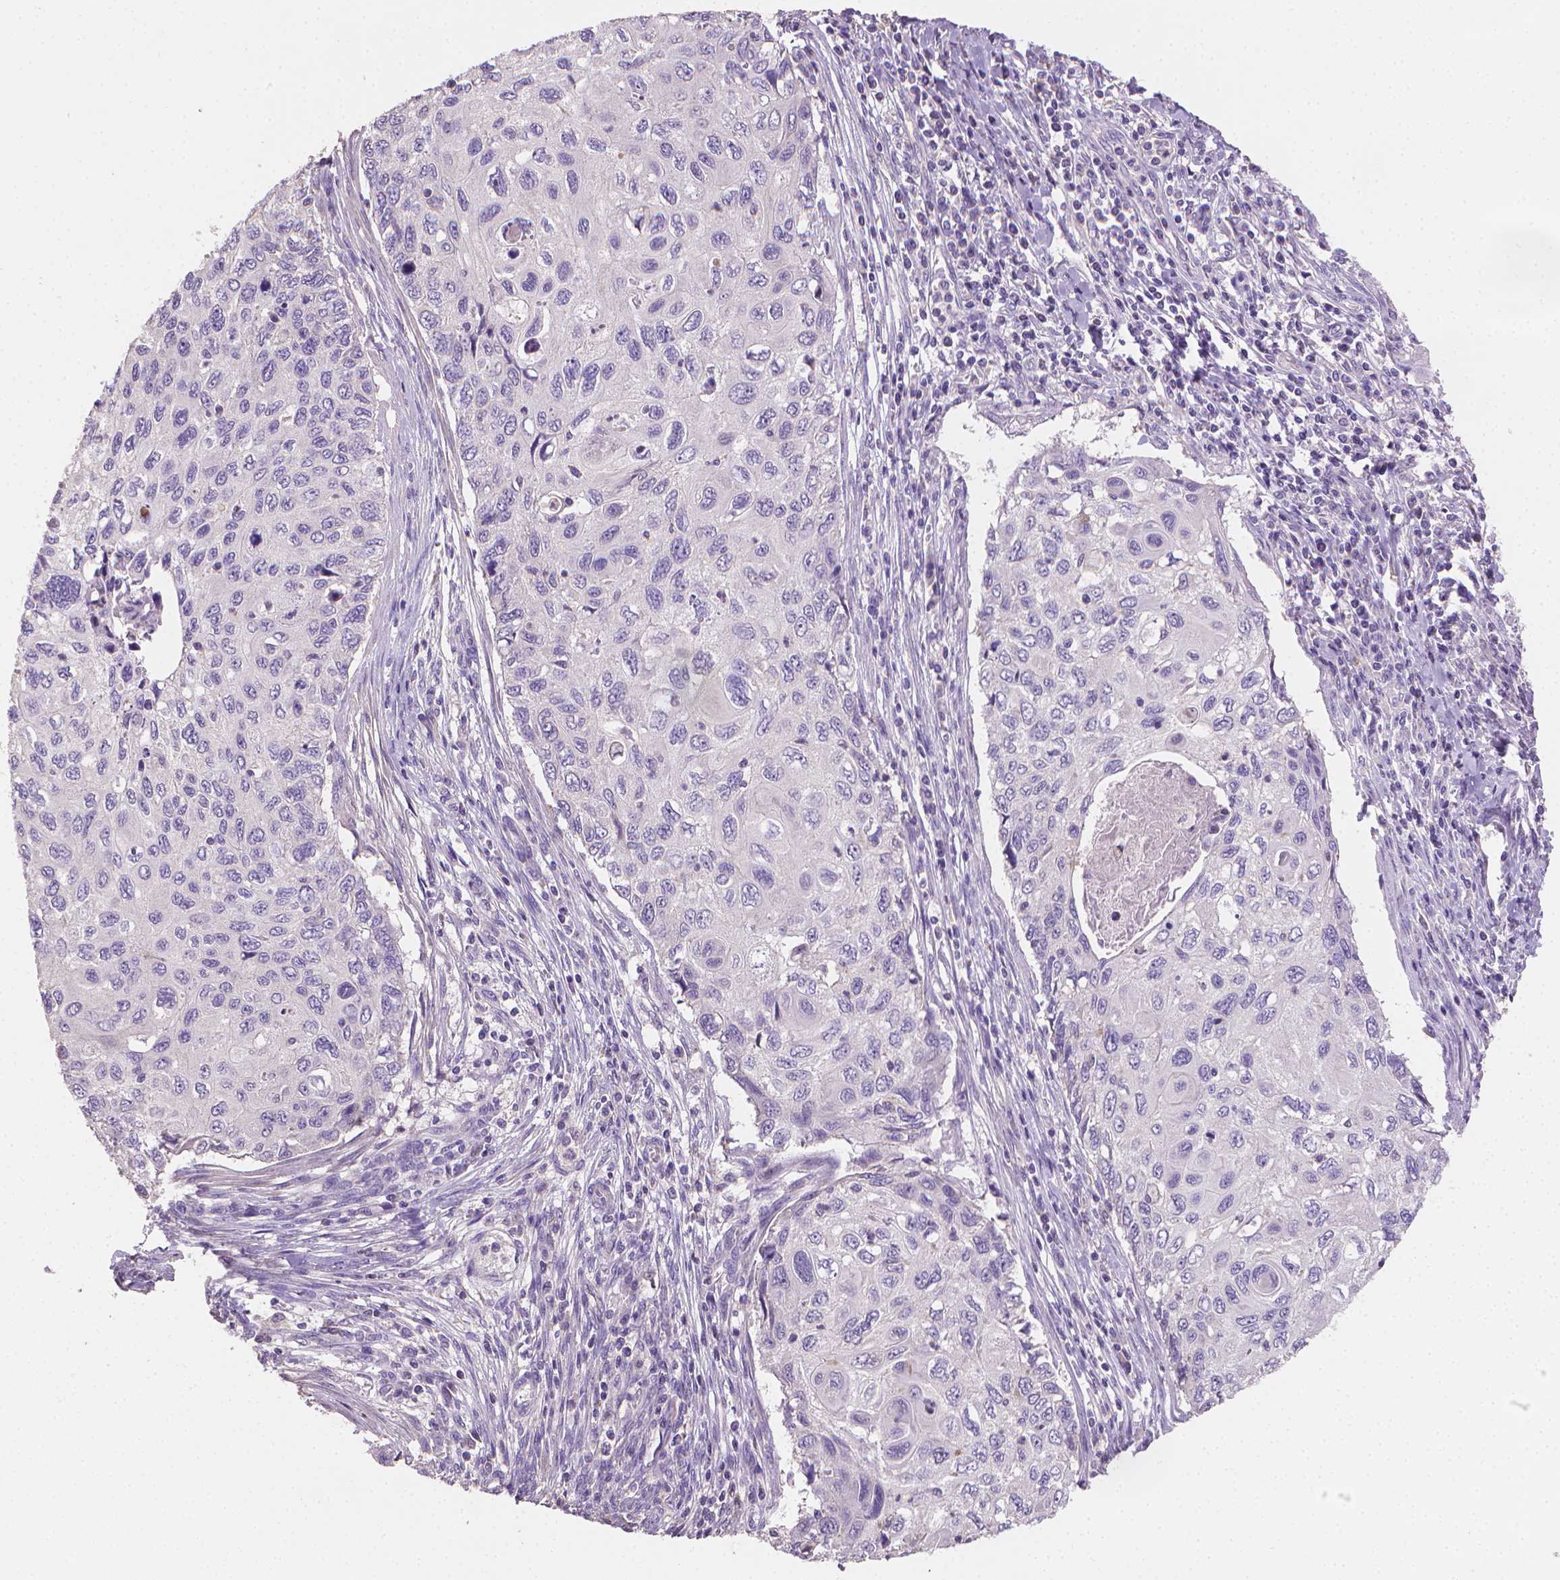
{"staining": {"intensity": "negative", "quantity": "none", "location": "none"}, "tissue": "cervical cancer", "cell_type": "Tumor cells", "image_type": "cancer", "snomed": [{"axis": "morphology", "description": "Squamous cell carcinoma, NOS"}, {"axis": "topography", "description": "Cervix"}], "caption": "Tumor cells are negative for brown protein staining in cervical cancer.", "gene": "CATIP", "patient": {"sex": "female", "age": 70}}